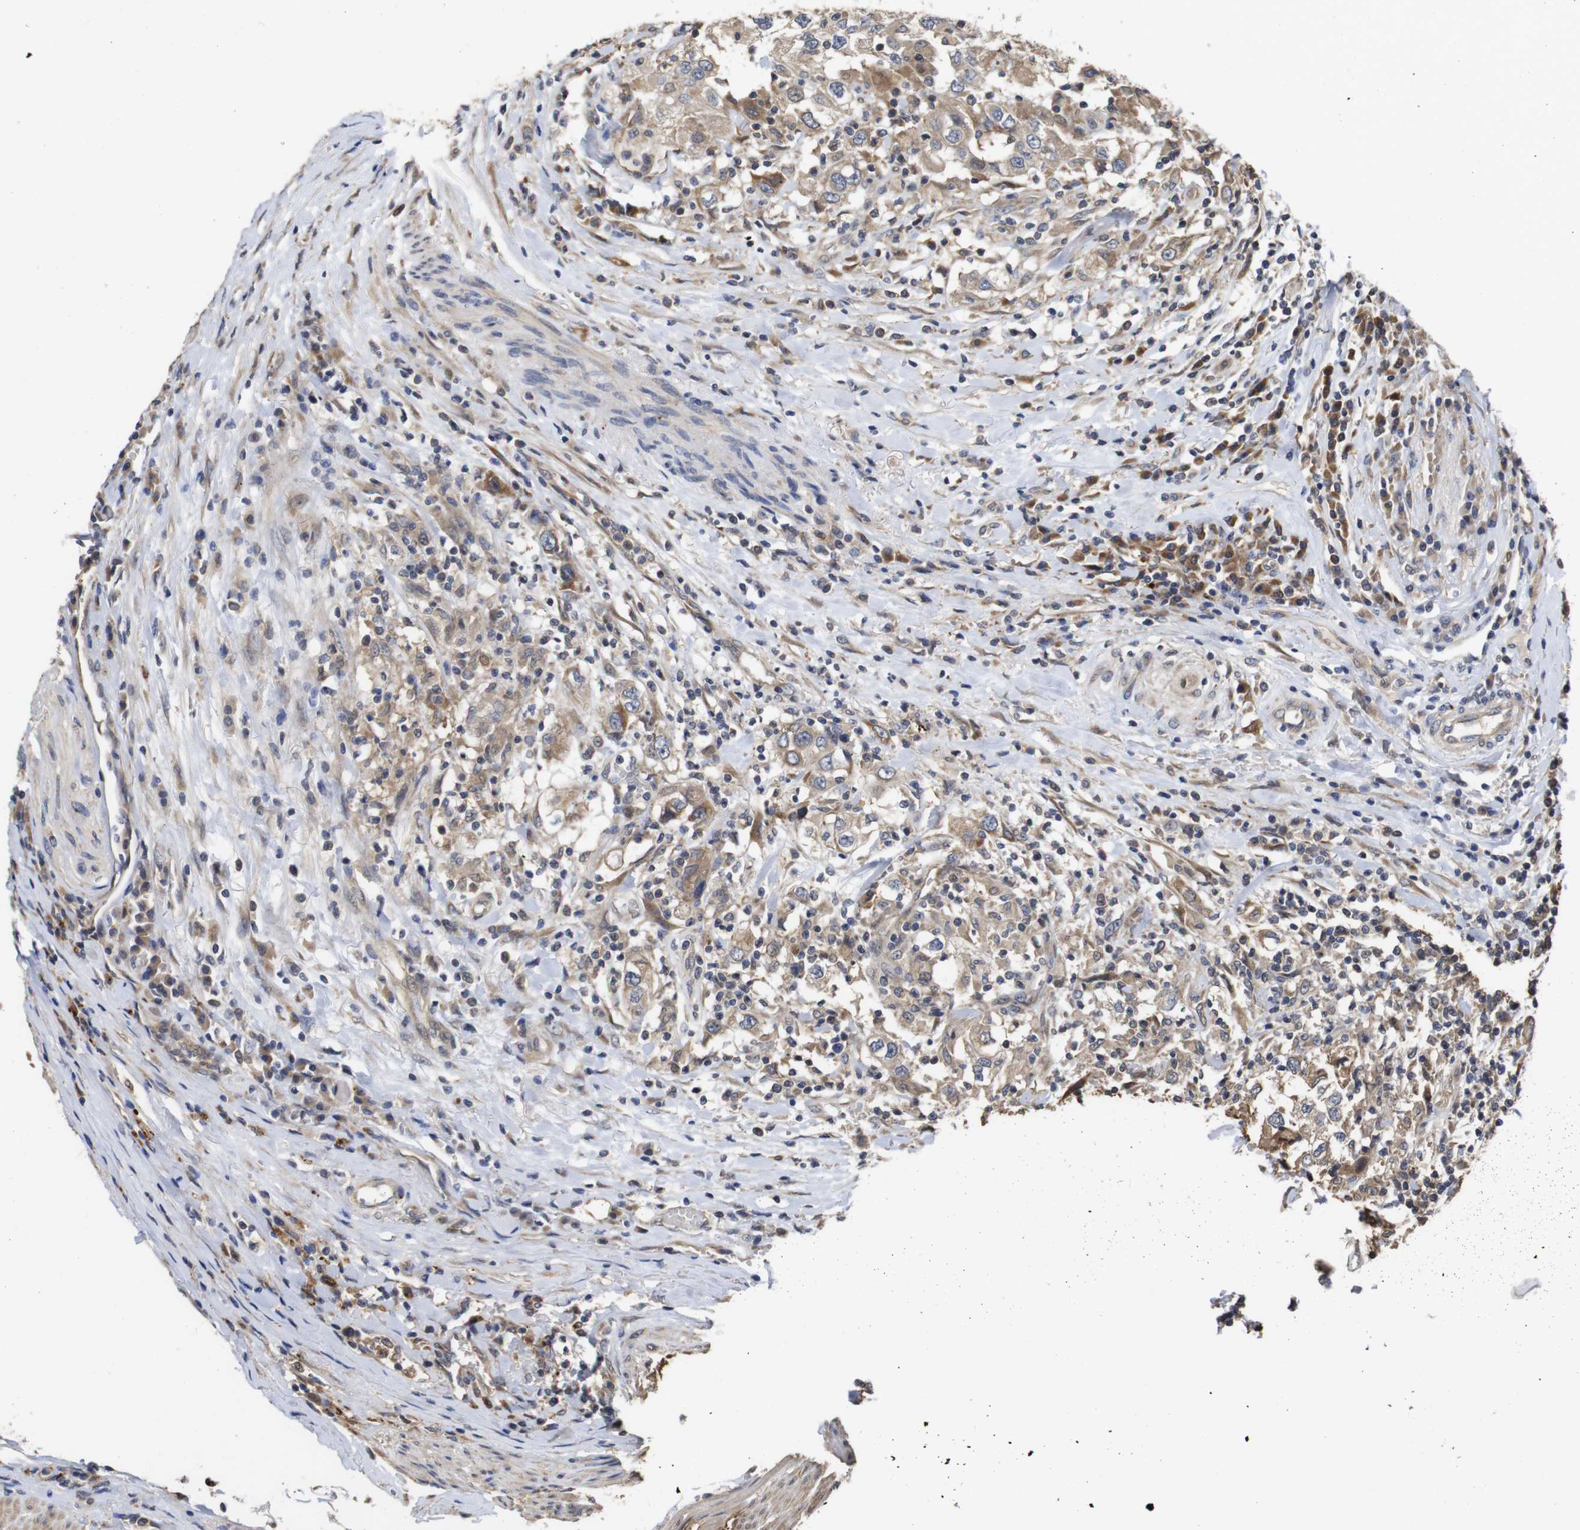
{"staining": {"intensity": "weak", "quantity": ">75%", "location": "cytoplasmic/membranous"}, "tissue": "urothelial cancer", "cell_type": "Tumor cells", "image_type": "cancer", "snomed": [{"axis": "morphology", "description": "Urothelial carcinoma, High grade"}, {"axis": "topography", "description": "Urinary bladder"}], "caption": "This histopathology image shows IHC staining of human urothelial cancer, with low weak cytoplasmic/membranous positivity in about >75% of tumor cells.", "gene": "PTPN14", "patient": {"sex": "female", "age": 80}}